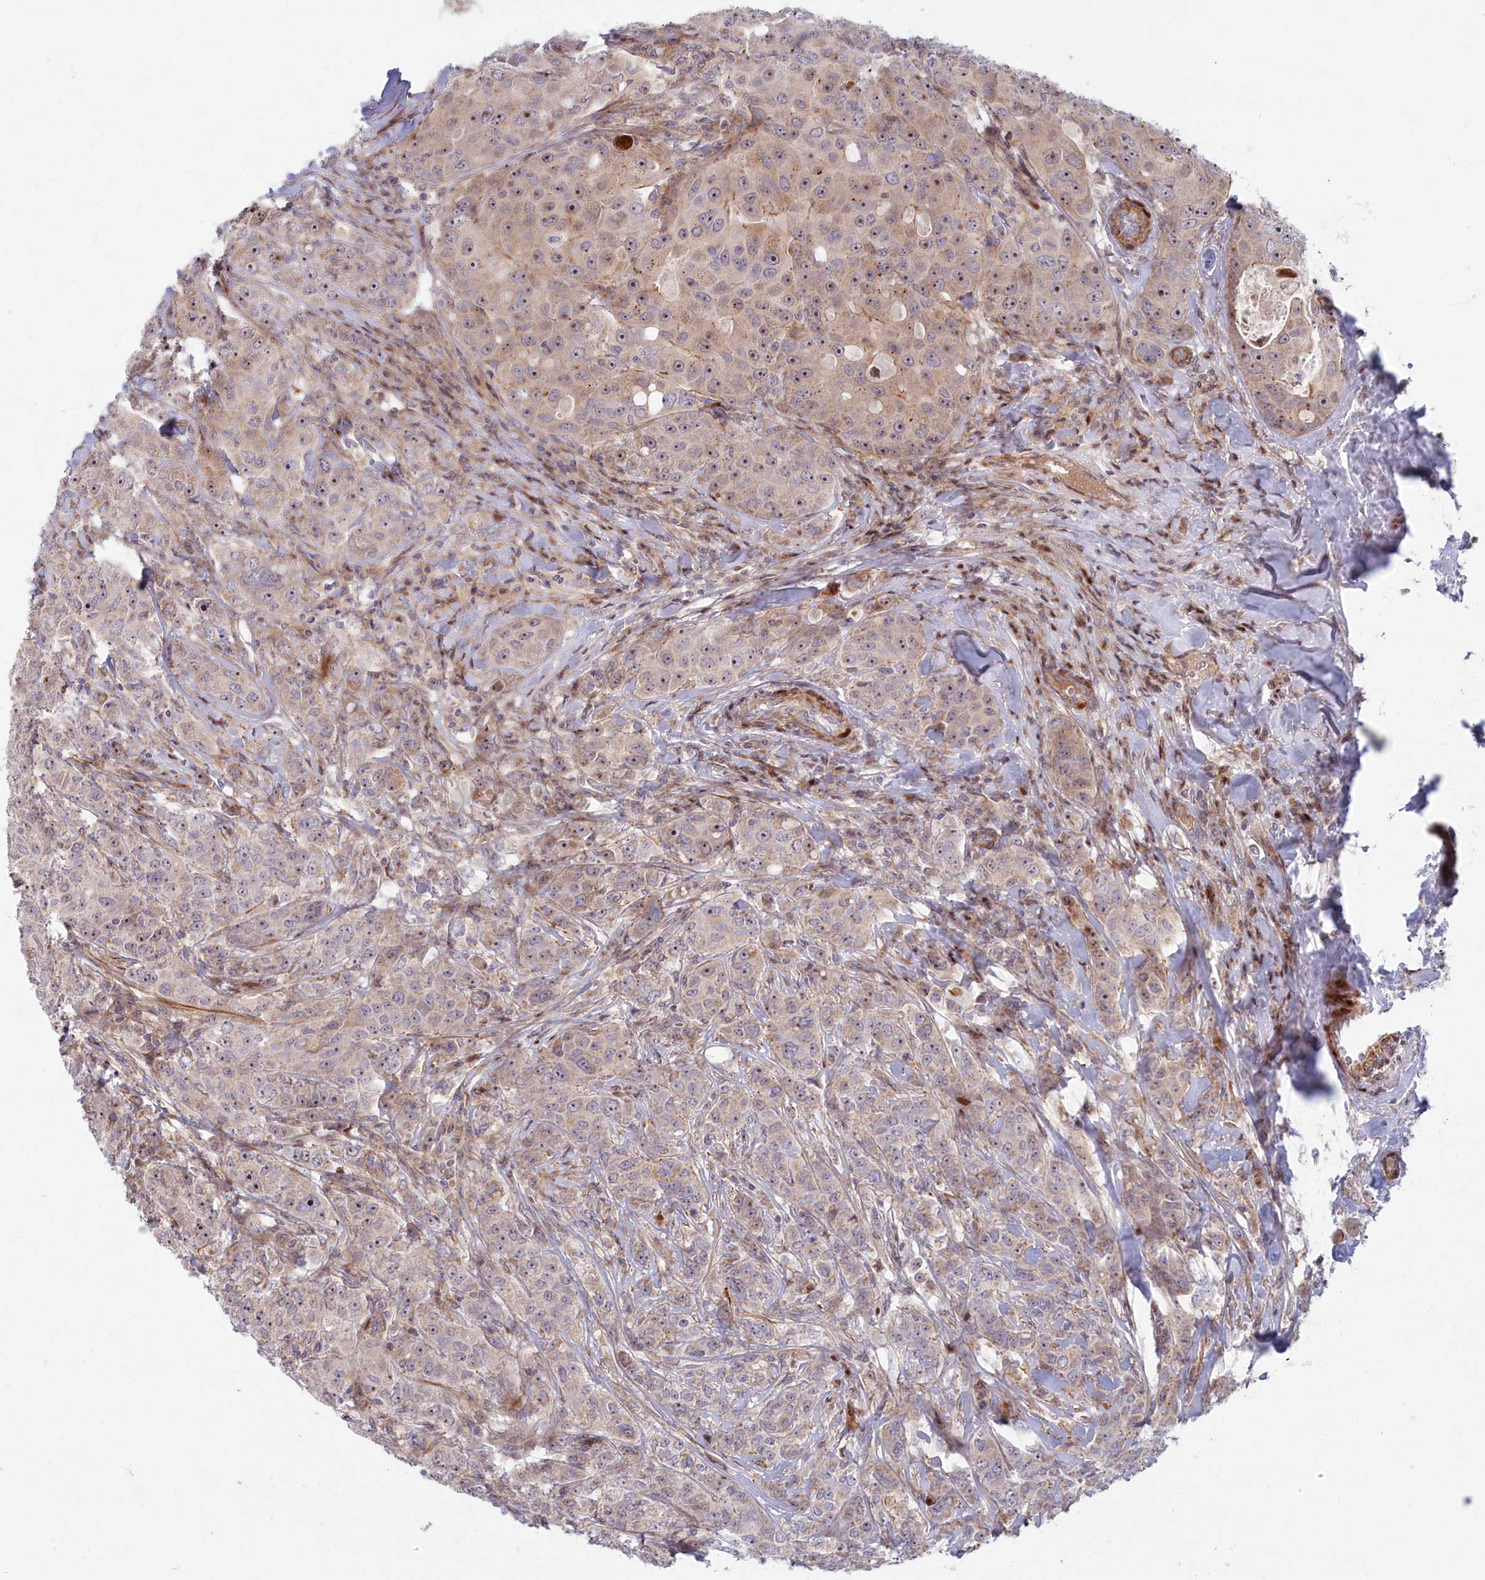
{"staining": {"intensity": "moderate", "quantity": "25%-75%", "location": "cytoplasmic/membranous,nuclear"}, "tissue": "breast cancer", "cell_type": "Tumor cells", "image_type": "cancer", "snomed": [{"axis": "morphology", "description": "Duct carcinoma"}, {"axis": "topography", "description": "Breast"}], "caption": "Moderate cytoplasmic/membranous and nuclear positivity for a protein is identified in about 25%-75% of tumor cells of infiltrating ductal carcinoma (breast) using immunohistochemistry.", "gene": "C15orf40", "patient": {"sex": "female", "age": 43}}